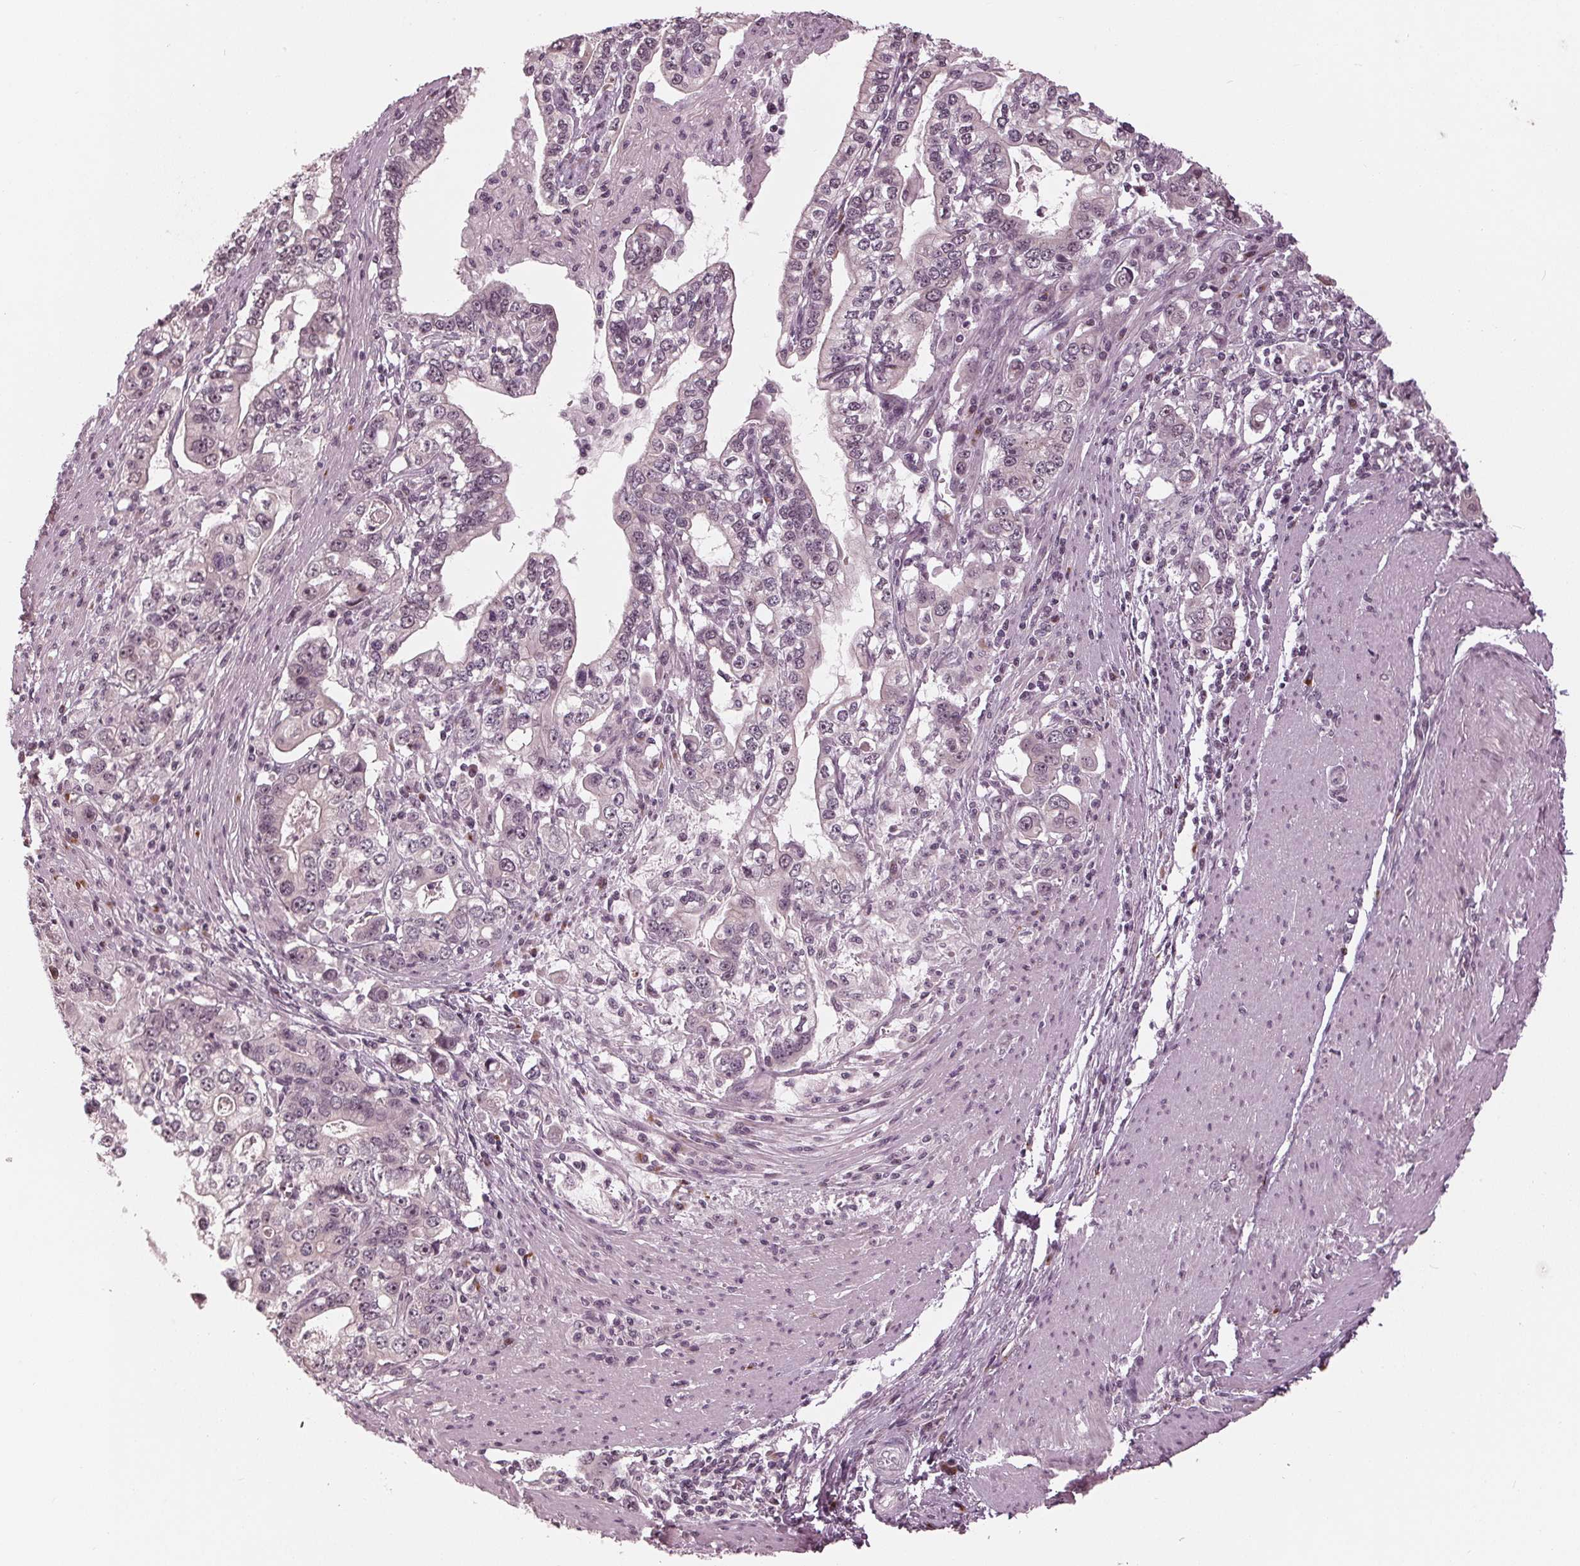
{"staining": {"intensity": "weak", "quantity": "<25%", "location": "nuclear"}, "tissue": "stomach cancer", "cell_type": "Tumor cells", "image_type": "cancer", "snomed": [{"axis": "morphology", "description": "Adenocarcinoma, NOS"}, {"axis": "topography", "description": "Stomach, lower"}], "caption": "A micrograph of human stomach adenocarcinoma is negative for staining in tumor cells.", "gene": "SLX4", "patient": {"sex": "female", "age": 72}}